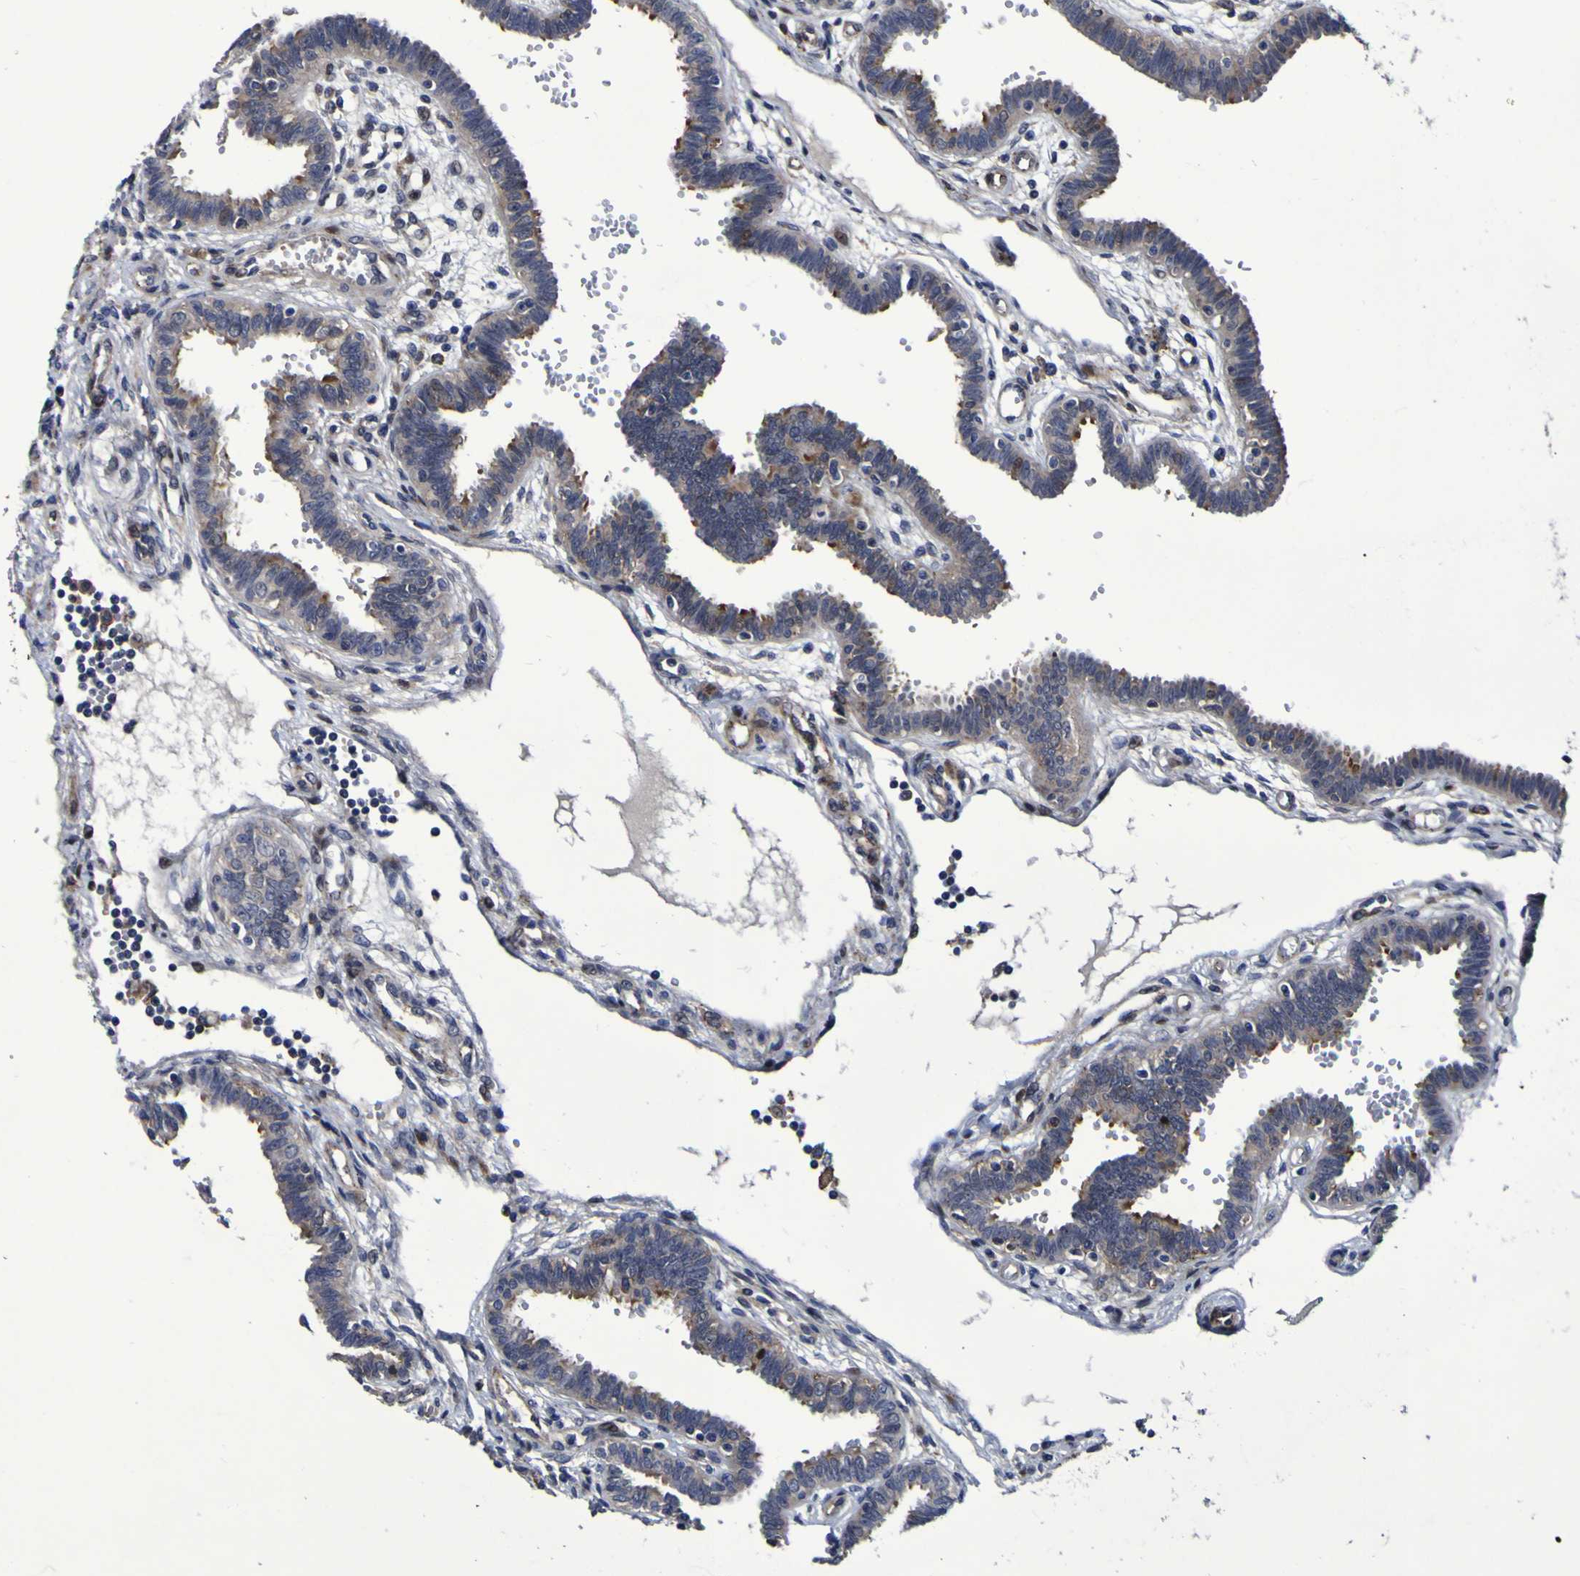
{"staining": {"intensity": "strong", "quantity": "25%-75%", "location": "cytoplasmic/membranous,nuclear"}, "tissue": "fallopian tube", "cell_type": "Glandular cells", "image_type": "normal", "snomed": [{"axis": "morphology", "description": "Normal tissue, NOS"}, {"axis": "topography", "description": "Fallopian tube"}], "caption": "This photomicrograph exhibits normal fallopian tube stained with IHC to label a protein in brown. The cytoplasmic/membranous,nuclear of glandular cells show strong positivity for the protein. Nuclei are counter-stained blue.", "gene": "MGLL", "patient": {"sex": "female", "age": 32}}